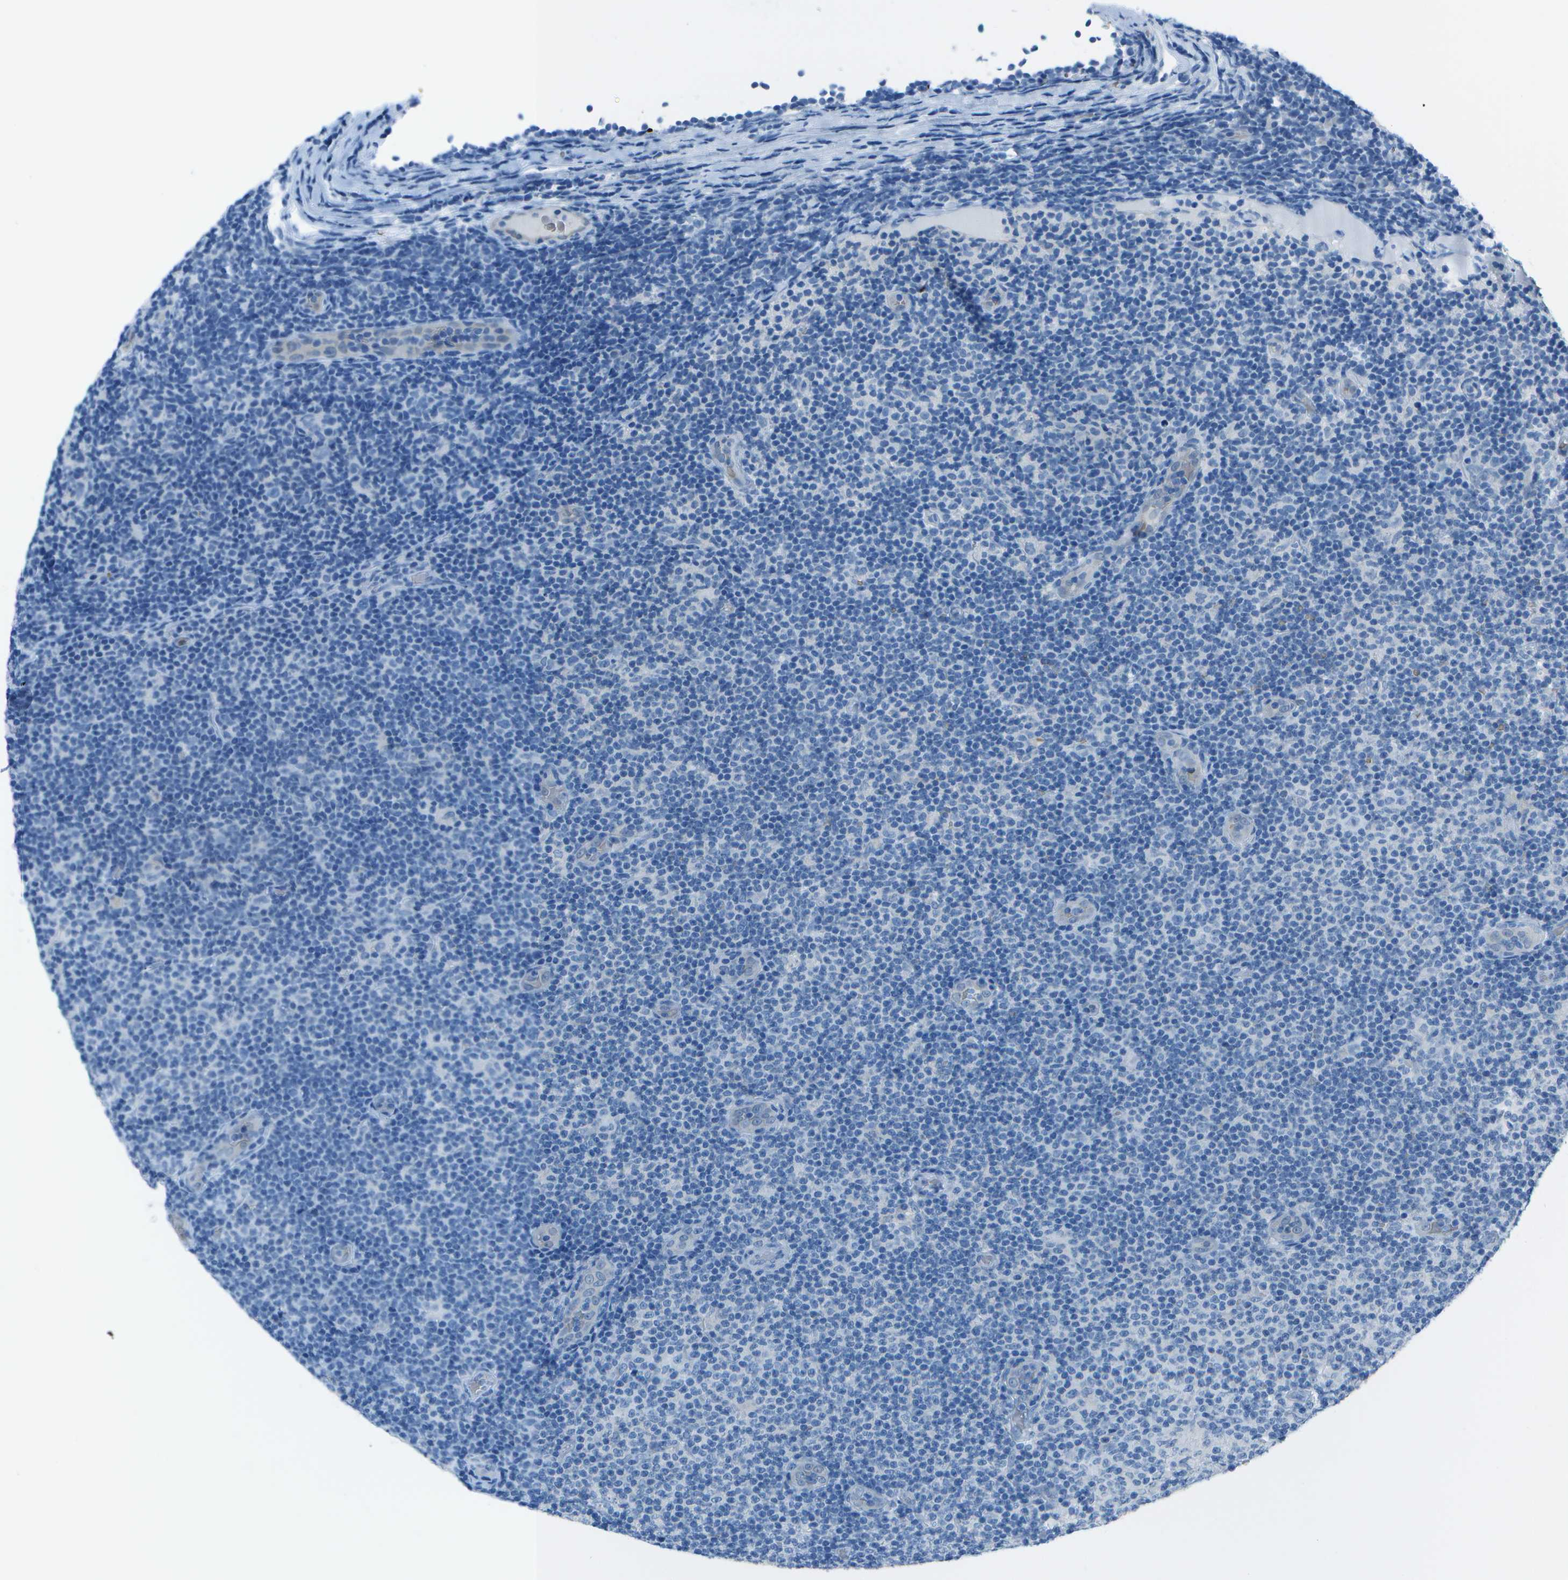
{"staining": {"intensity": "negative", "quantity": "none", "location": "none"}, "tissue": "lymphoma", "cell_type": "Tumor cells", "image_type": "cancer", "snomed": [{"axis": "morphology", "description": "Malignant lymphoma, non-Hodgkin's type, Low grade"}, {"axis": "topography", "description": "Lymph node"}], "caption": "Tumor cells show no significant protein positivity in lymphoma.", "gene": "ASL", "patient": {"sex": "male", "age": 83}}